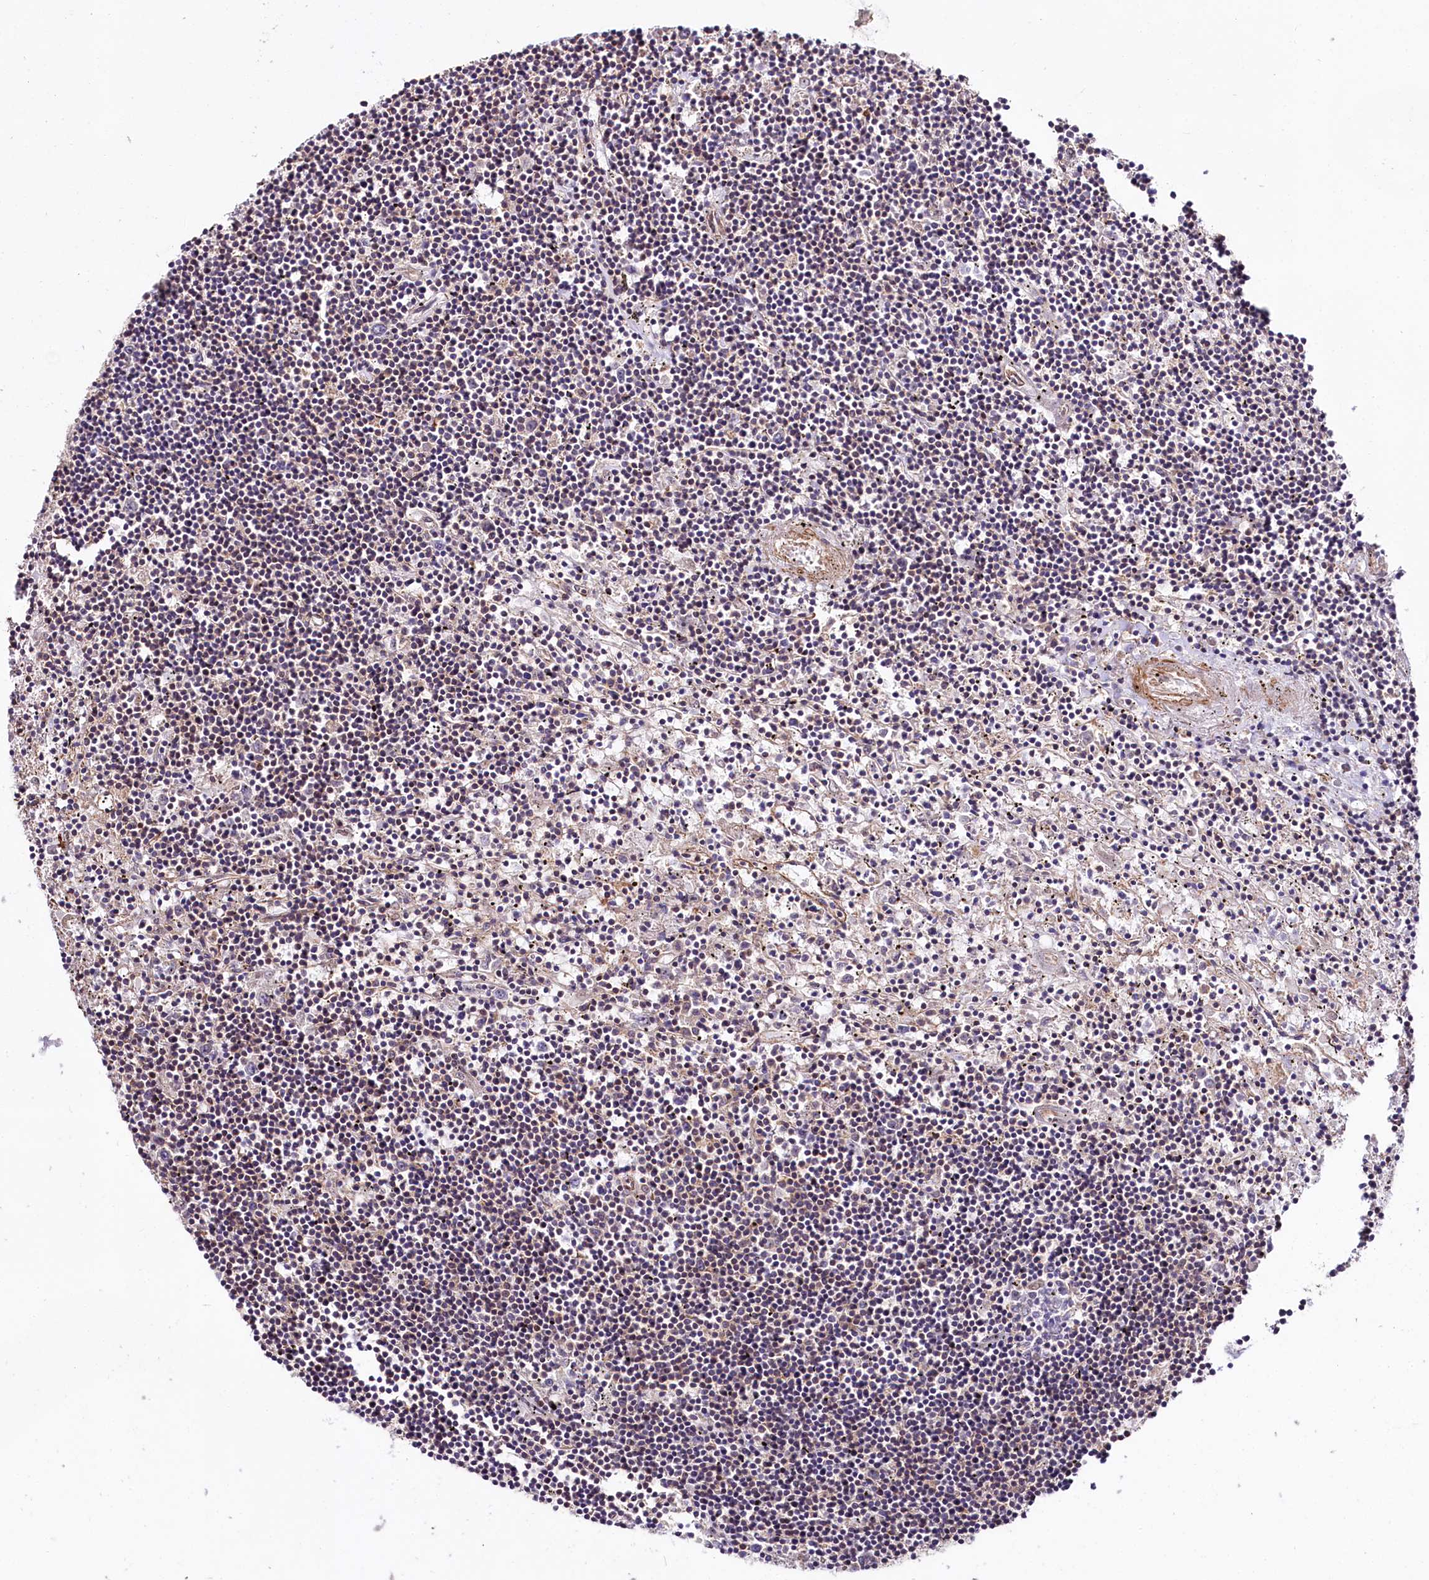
{"staining": {"intensity": "negative", "quantity": "none", "location": "none"}, "tissue": "lymphoma", "cell_type": "Tumor cells", "image_type": "cancer", "snomed": [{"axis": "morphology", "description": "Malignant lymphoma, non-Hodgkin's type, Low grade"}, {"axis": "topography", "description": "Spleen"}], "caption": "Tumor cells are negative for brown protein staining in low-grade malignant lymphoma, non-Hodgkin's type. (Stains: DAB (3,3'-diaminobenzidine) IHC with hematoxylin counter stain, Microscopy: brightfield microscopy at high magnification).", "gene": "FCHSD2", "patient": {"sex": "male", "age": 76}}